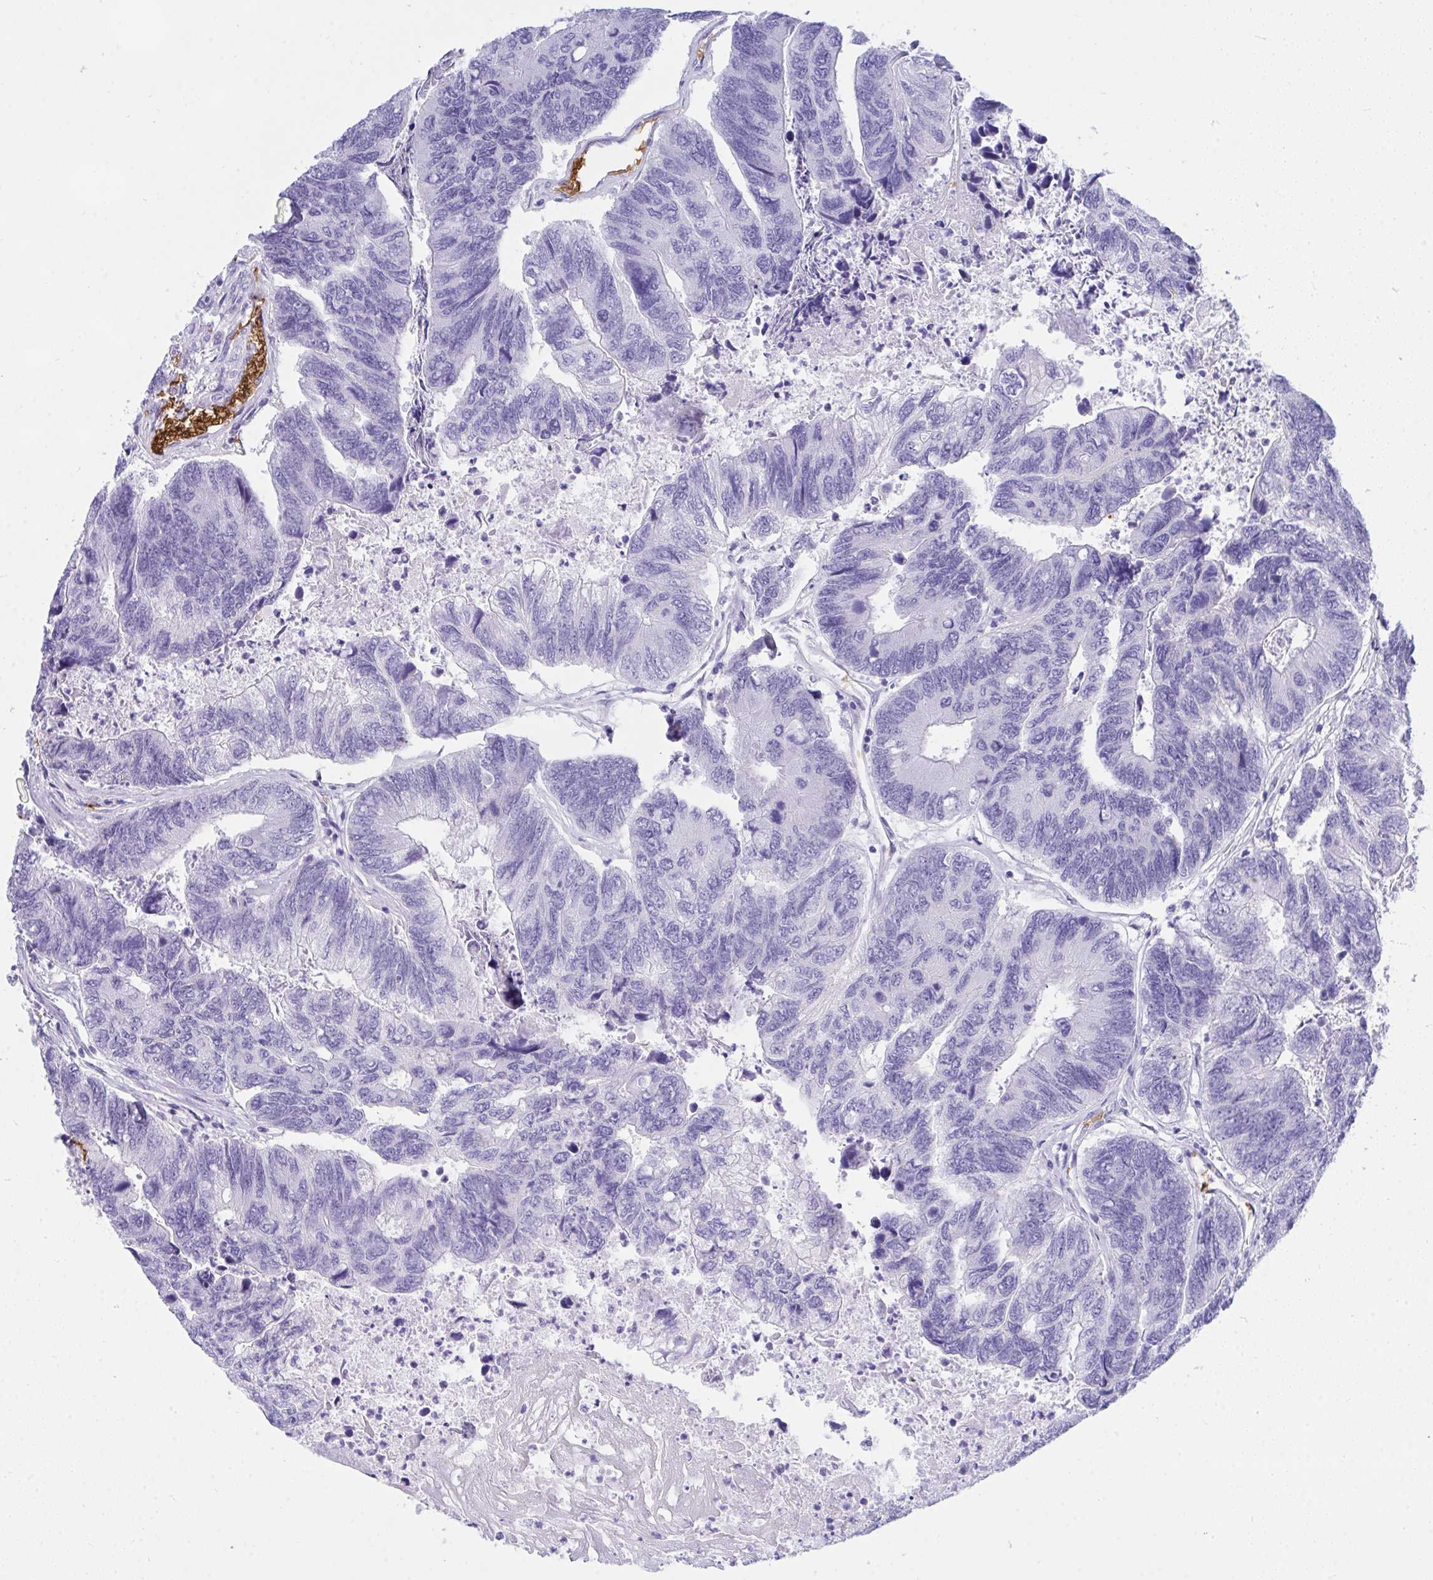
{"staining": {"intensity": "negative", "quantity": "none", "location": "none"}, "tissue": "colorectal cancer", "cell_type": "Tumor cells", "image_type": "cancer", "snomed": [{"axis": "morphology", "description": "Adenocarcinoma, NOS"}, {"axis": "topography", "description": "Colon"}], "caption": "A histopathology image of human colorectal cancer (adenocarcinoma) is negative for staining in tumor cells.", "gene": "ANK1", "patient": {"sex": "female", "age": 67}}